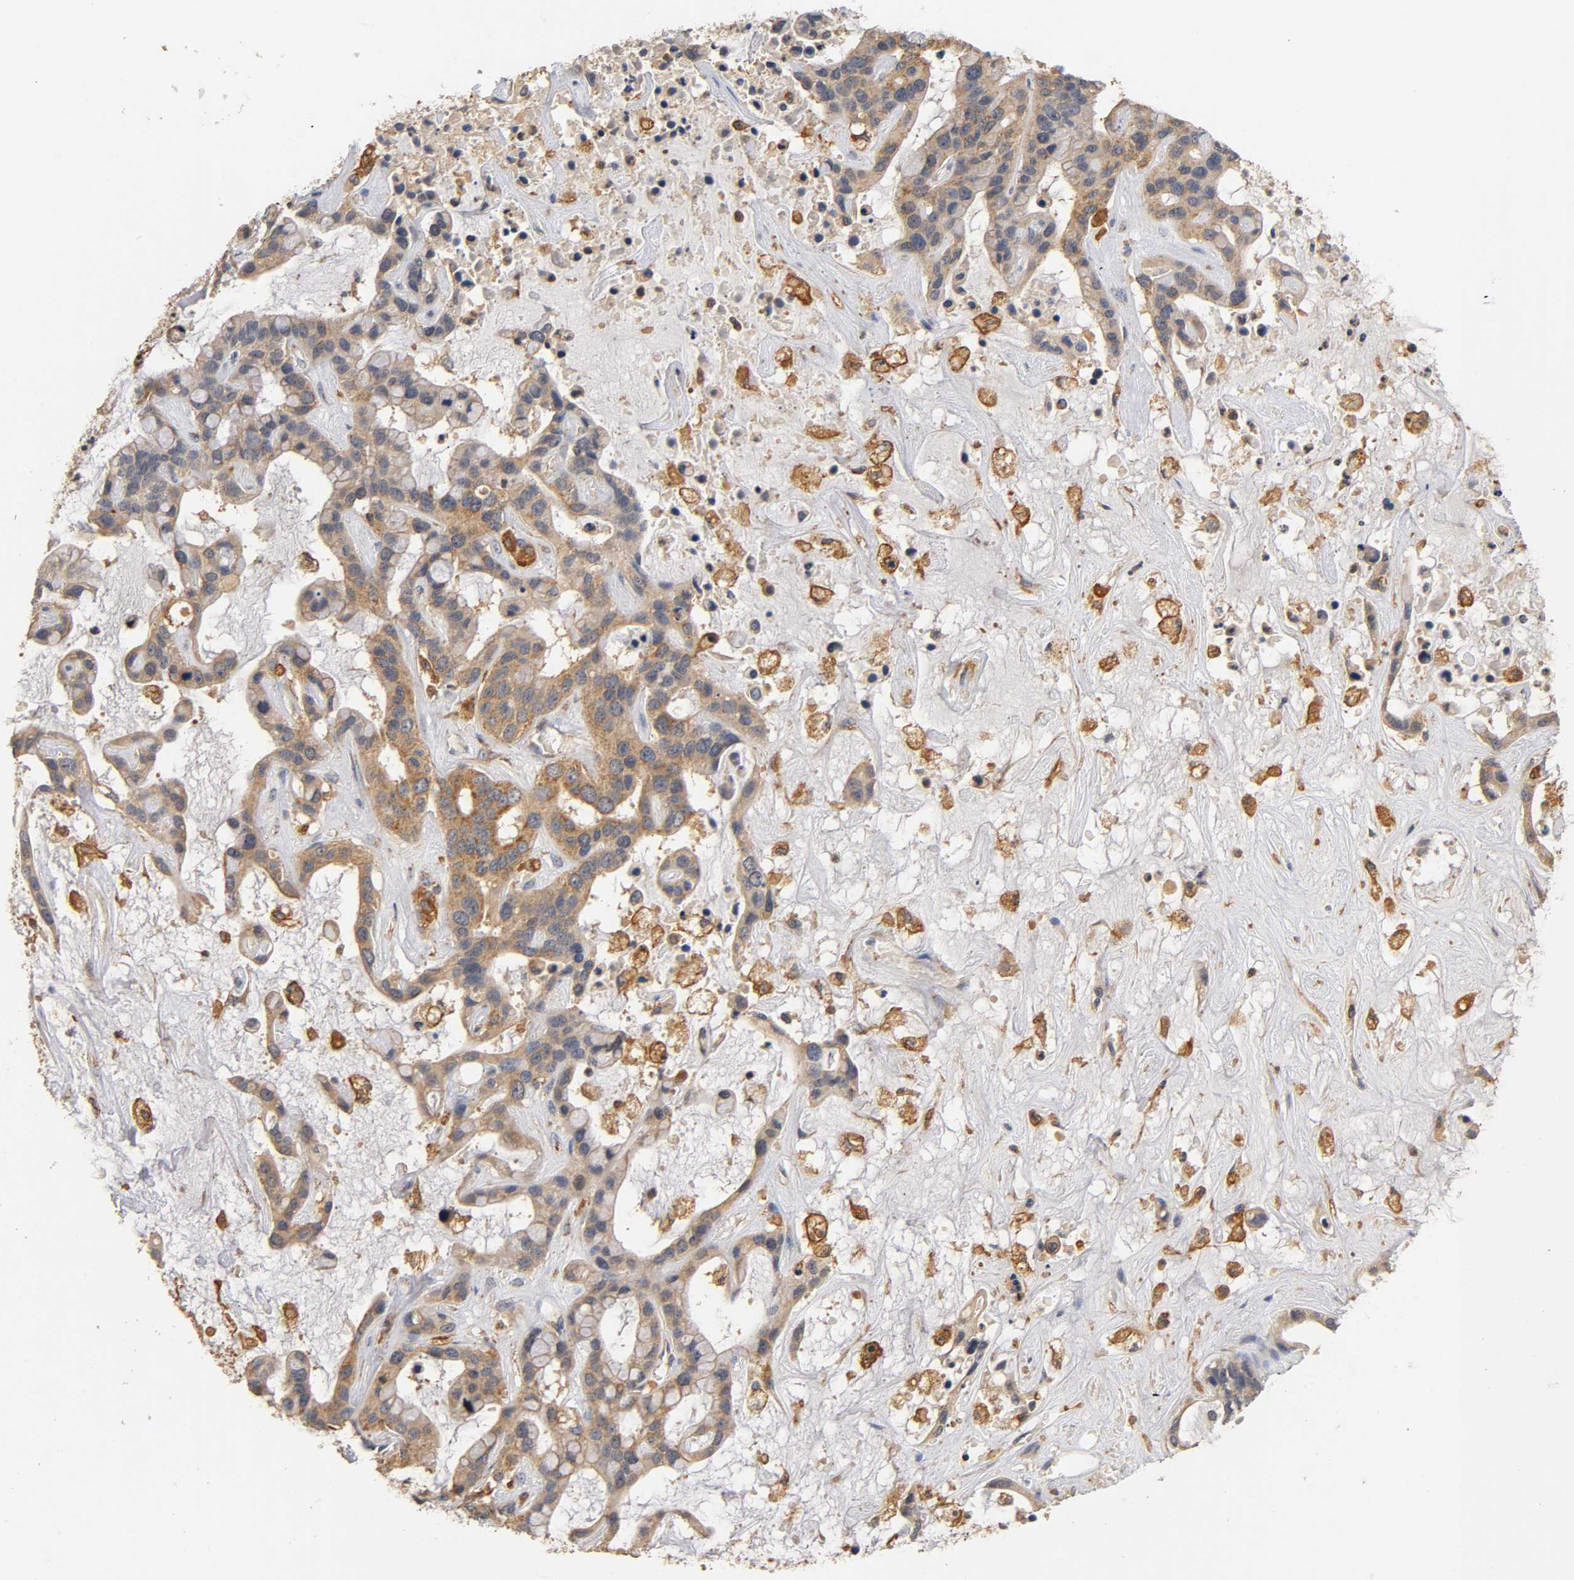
{"staining": {"intensity": "moderate", "quantity": ">75%", "location": "cytoplasmic/membranous"}, "tissue": "liver cancer", "cell_type": "Tumor cells", "image_type": "cancer", "snomed": [{"axis": "morphology", "description": "Cholangiocarcinoma"}, {"axis": "topography", "description": "Liver"}], "caption": "Moderate cytoplasmic/membranous positivity is identified in approximately >75% of tumor cells in liver cancer (cholangiocarcinoma). (DAB IHC with brightfield microscopy, high magnification).", "gene": "SCAP", "patient": {"sex": "female", "age": 65}}